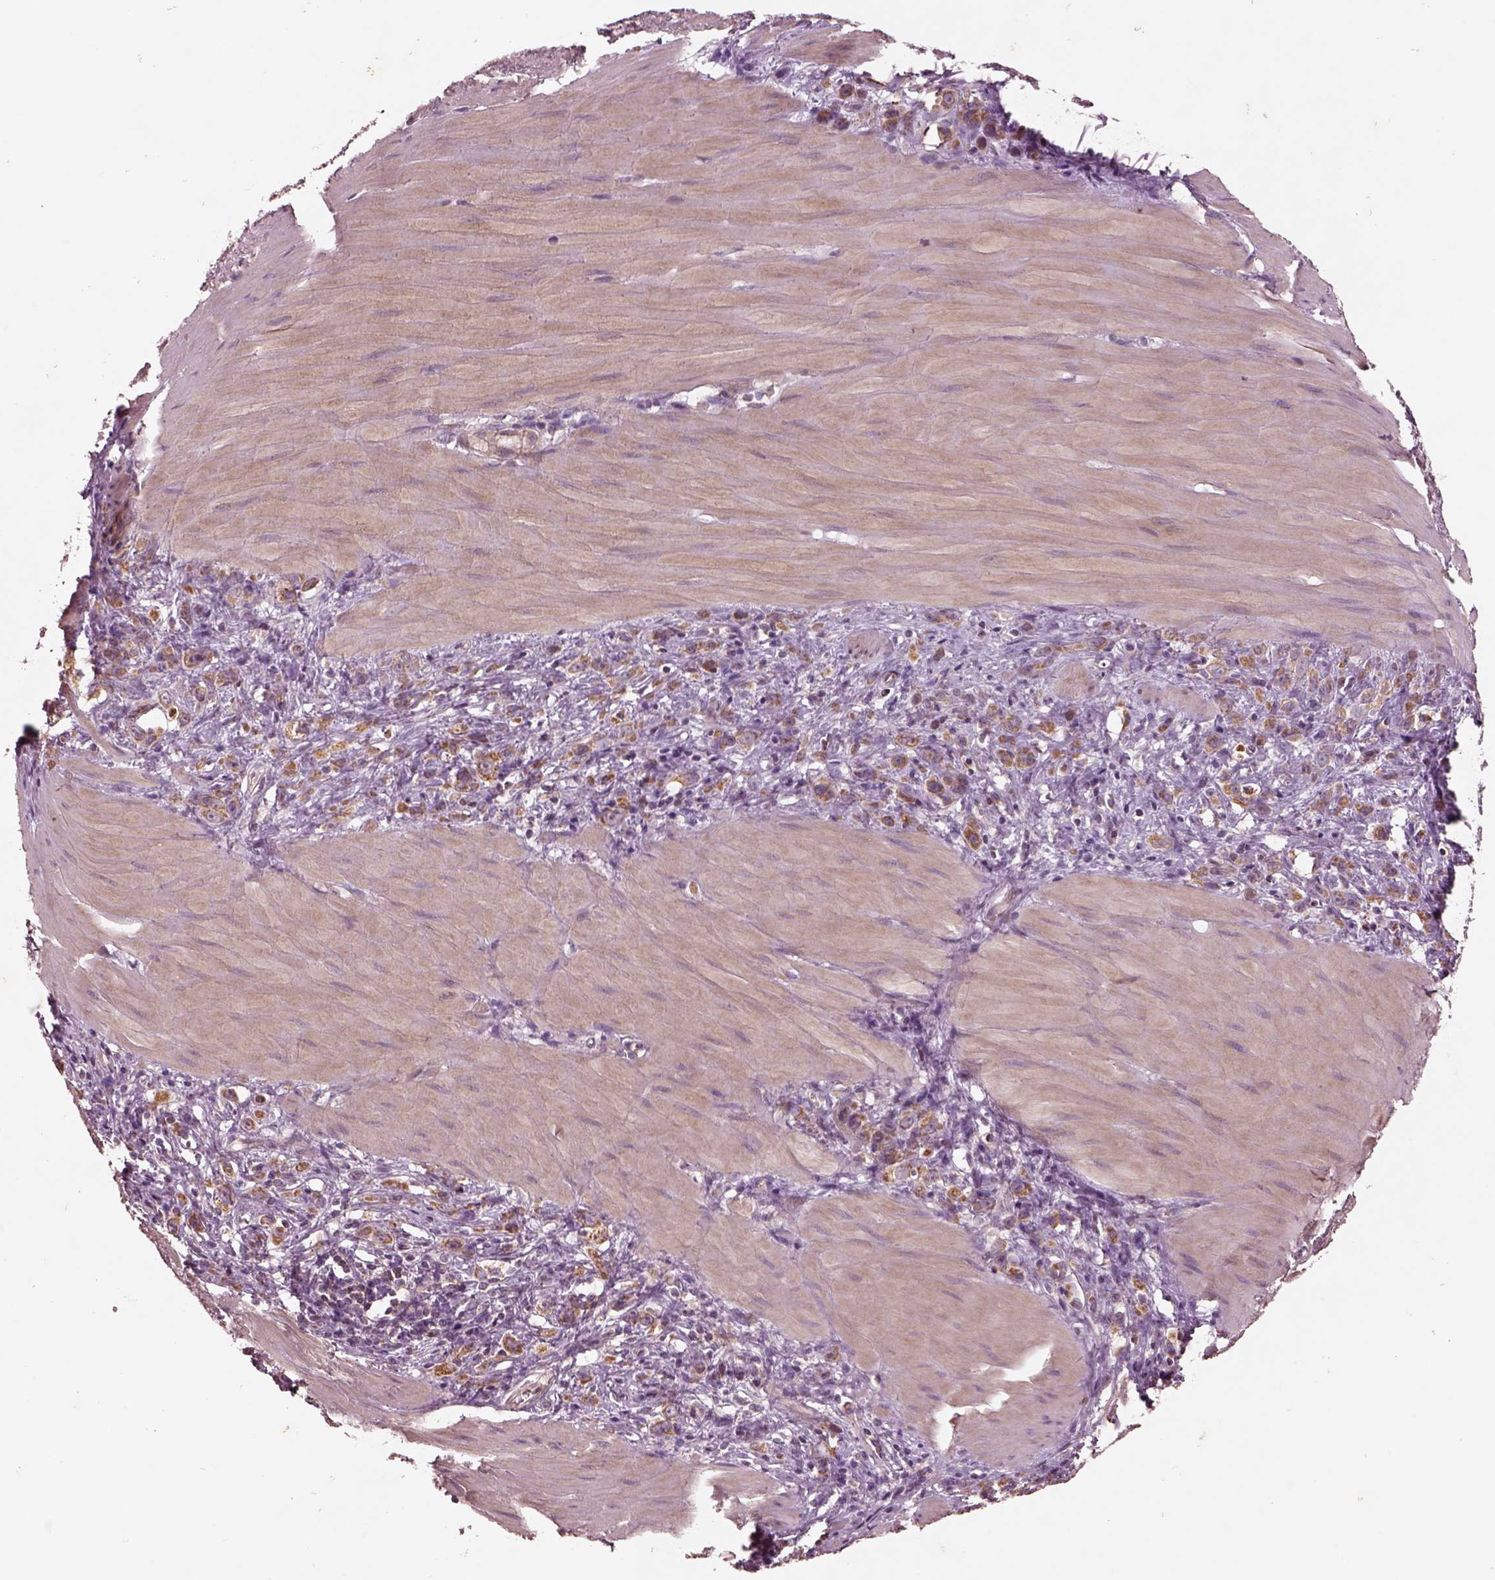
{"staining": {"intensity": "moderate", "quantity": ">75%", "location": "cytoplasmic/membranous"}, "tissue": "stomach cancer", "cell_type": "Tumor cells", "image_type": "cancer", "snomed": [{"axis": "morphology", "description": "Adenocarcinoma, NOS"}, {"axis": "topography", "description": "Stomach"}], "caption": "Moderate cytoplasmic/membranous protein staining is identified in about >75% of tumor cells in stomach cancer (adenocarcinoma). (IHC, brightfield microscopy, high magnification).", "gene": "SLC25A5", "patient": {"sex": "male", "age": 47}}